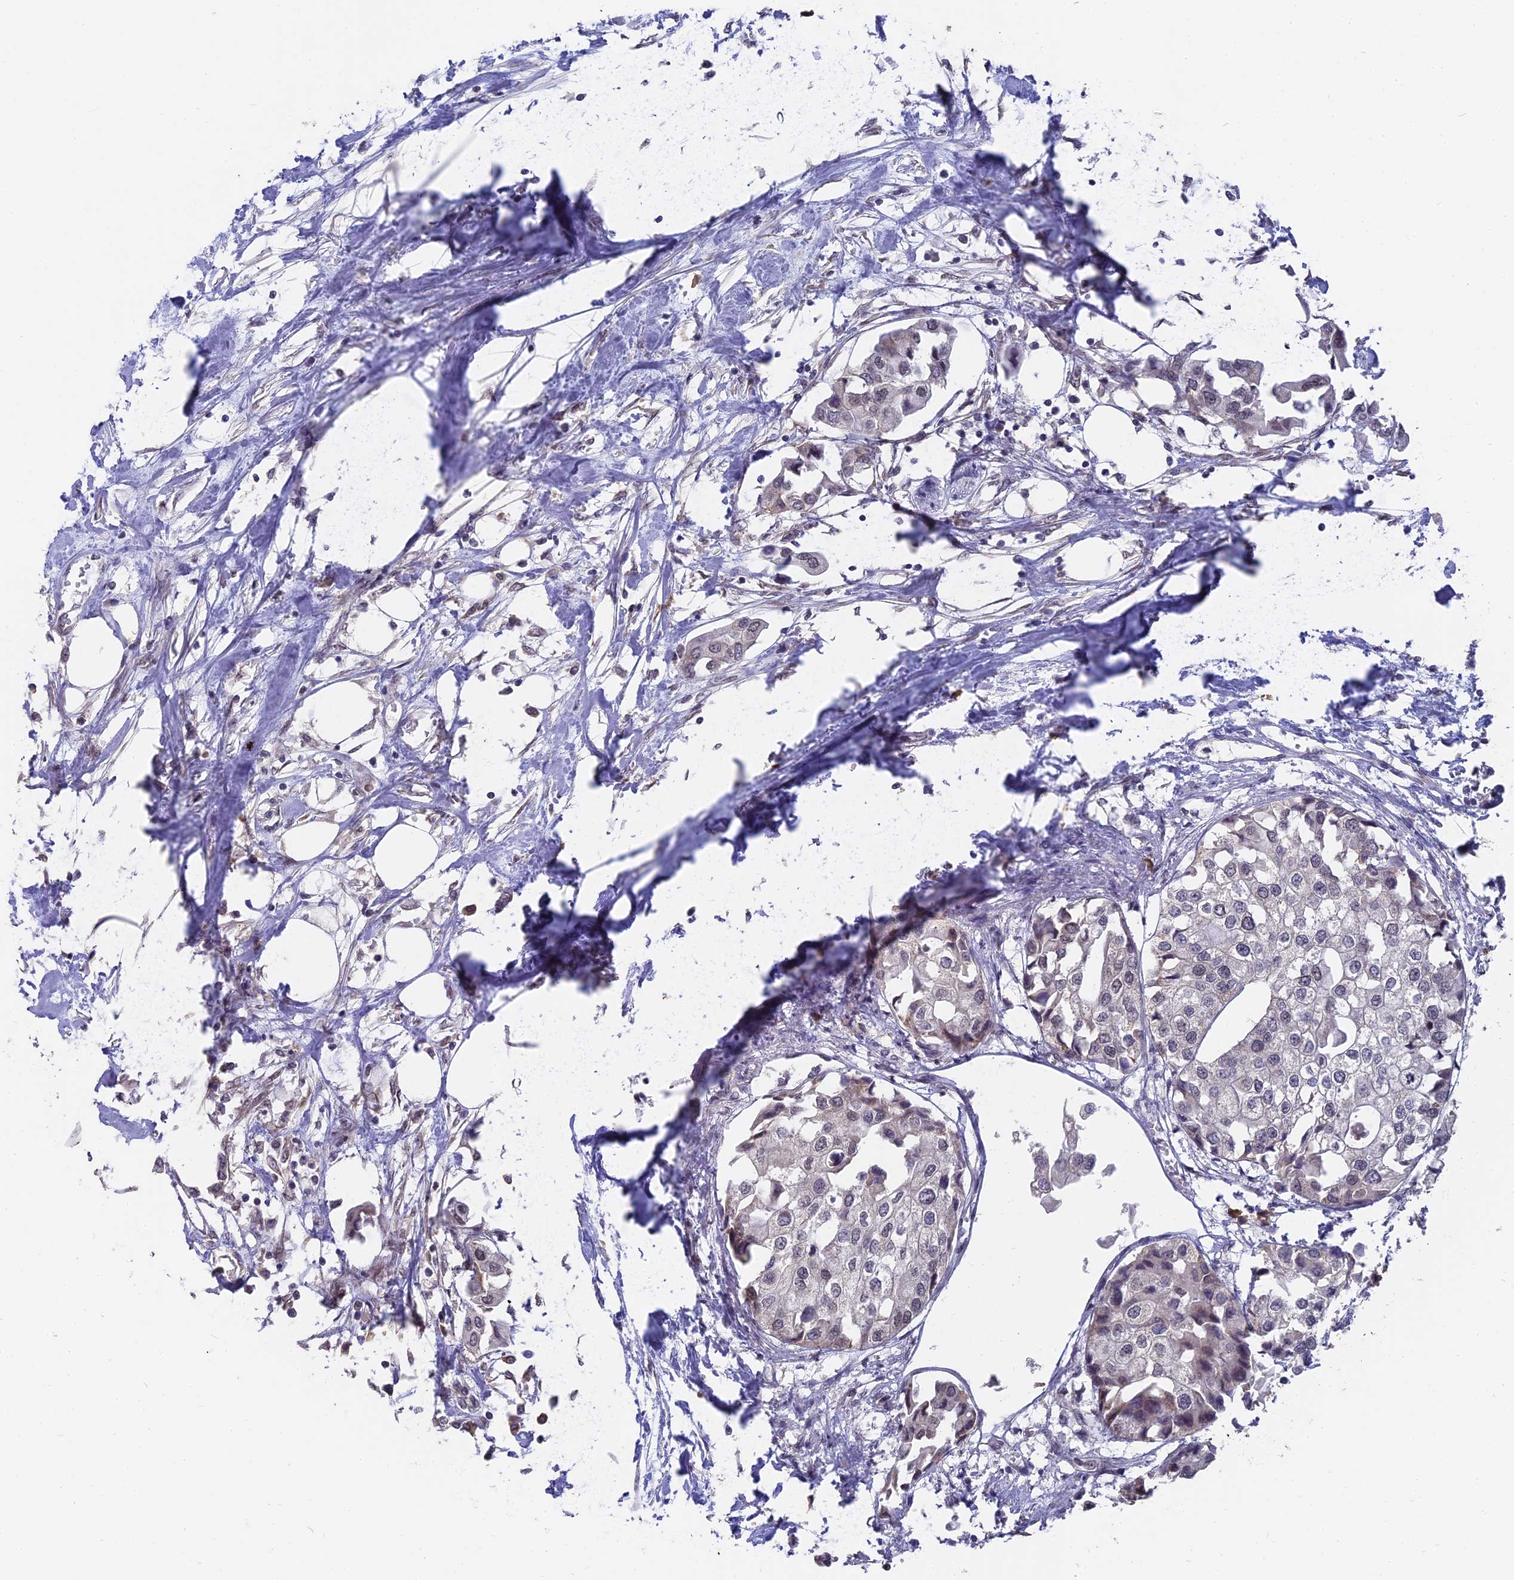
{"staining": {"intensity": "negative", "quantity": "none", "location": "none"}, "tissue": "urothelial cancer", "cell_type": "Tumor cells", "image_type": "cancer", "snomed": [{"axis": "morphology", "description": "Urothelial carcinoma, High grade"}, {"axis": "topography", "description": "Urinary bladder"}], "caption": "This is an immunohistochemistry photomicrograph of urothelial cancer. There is no expression in tumor cells.", "gene": "NR1H3", "patient": {"sex": "male", "age": 64}}